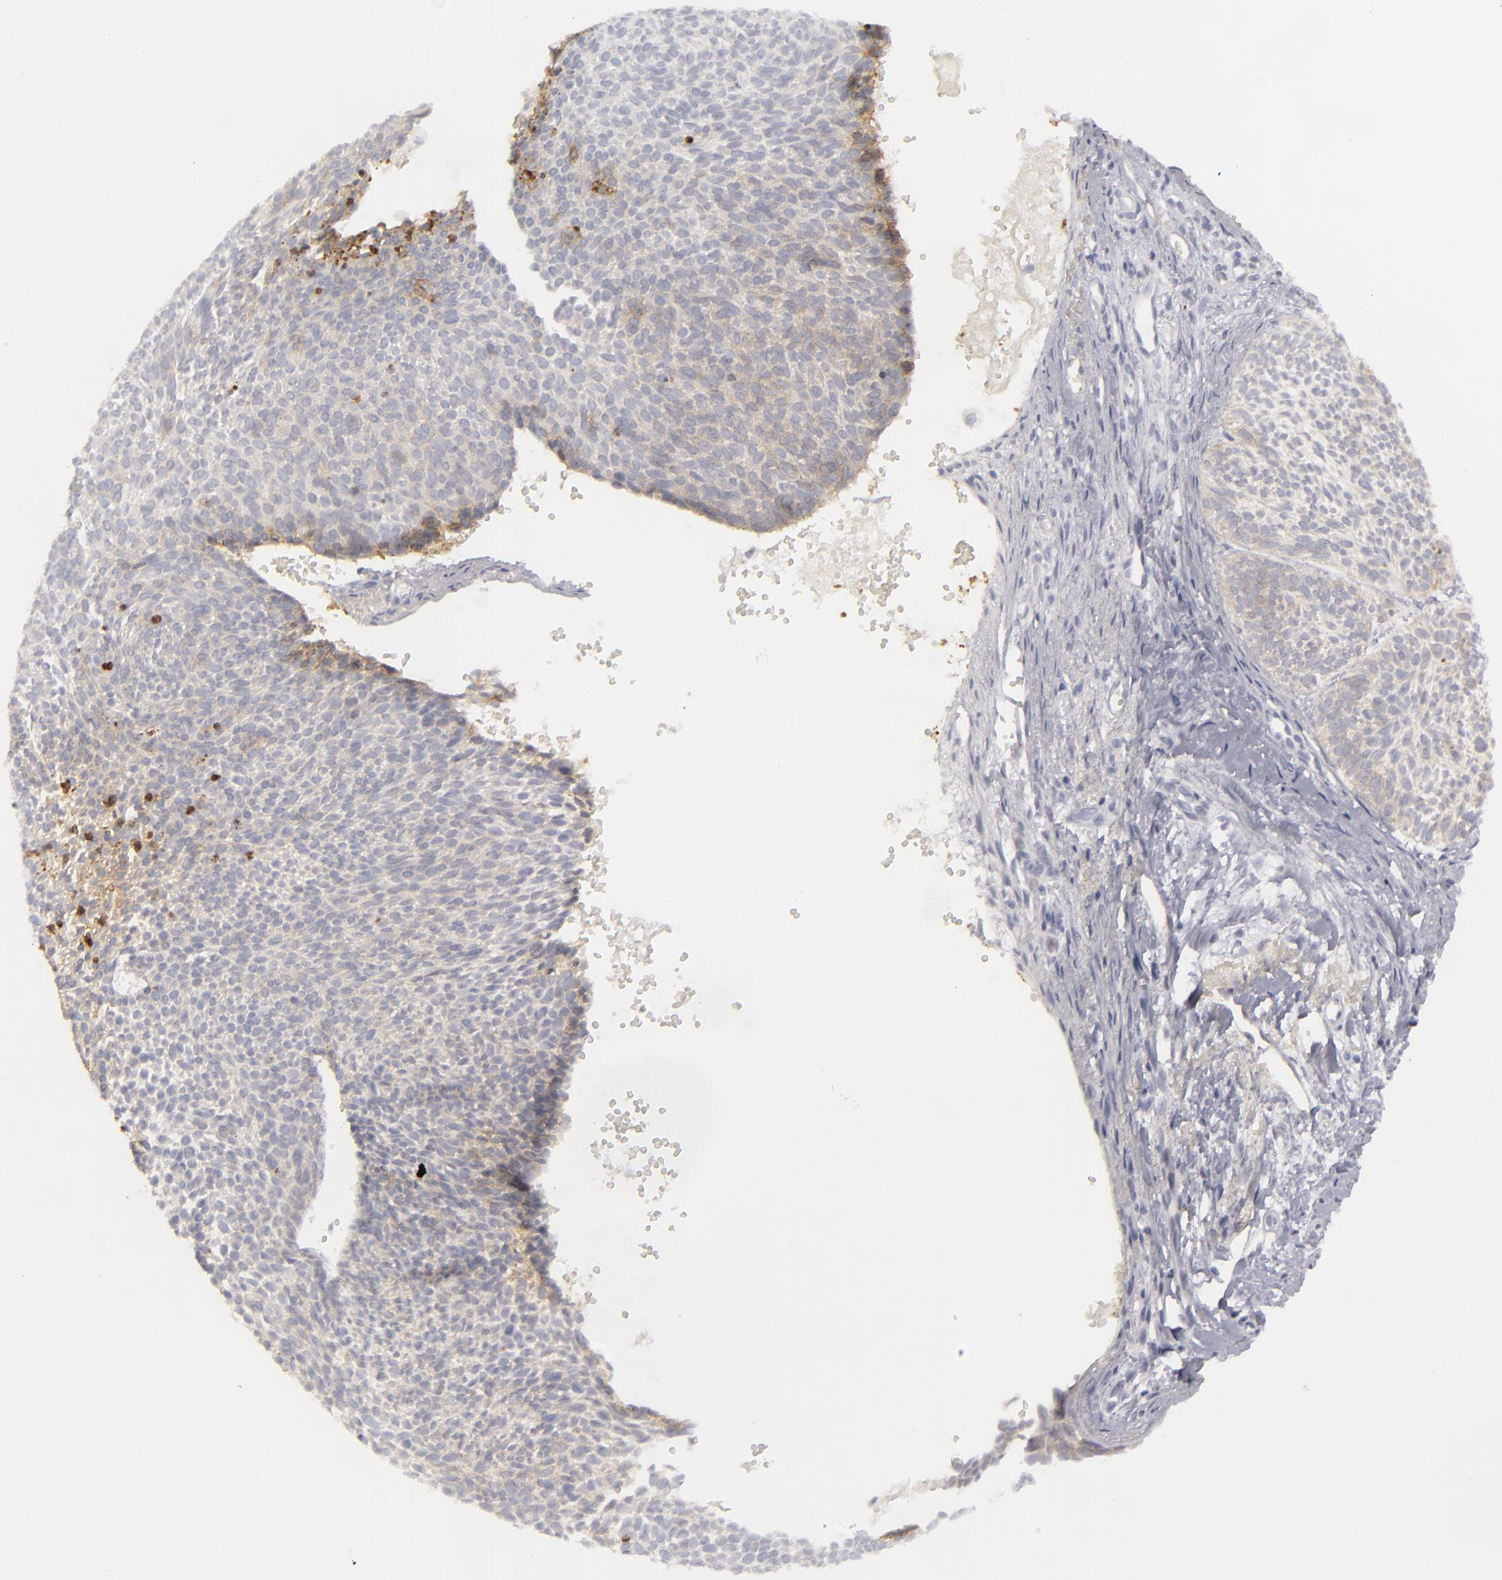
{"staining": {"intensity": "weak", "quantity": "25%-75%", "location": "cytoplasmic/membranous"}, "tissue": "skin cancer", "cell_type": "Tumor cells", "image_type": "cancer", "snomed": [{"axis": "morphology", "description": "Basal cell carcinoma"}, {"axis": "topography", "description": "Skin"}], "caption": "Immunohistochemistry (IHC) (DAB (3,3'-diaminobenzidine)) staining of human basal cell carcinoma (skin) reveals weak cytoplasmic/membranous protein staining in approximately 25%-75% of tumor cells. The staining was performed using DAB, with brown indicating positive protein expression. Nuclei are stained blue with hematoxylin.", "gene": "JUP", "patient": {"sex": "male", "age": 84}}